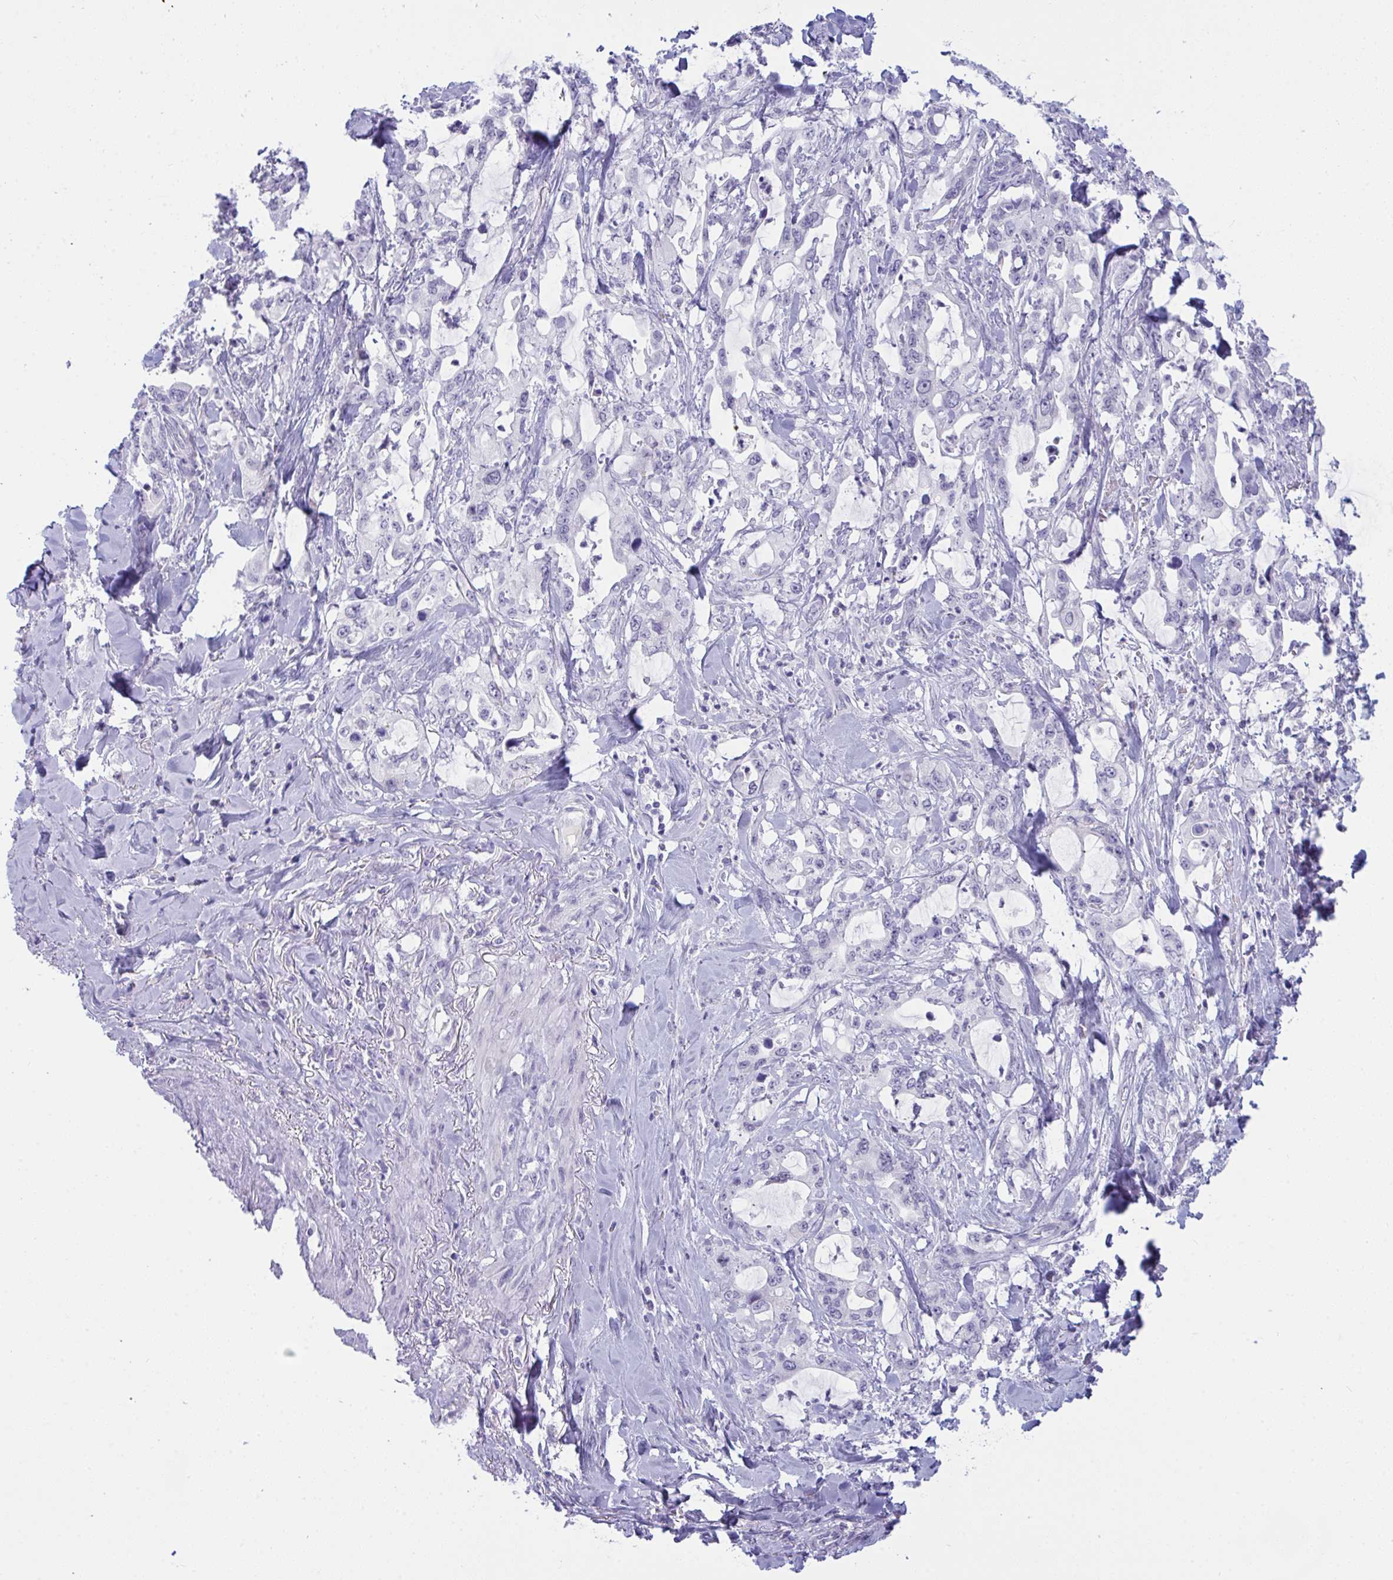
{"staining": {"intensity": "negative", "quantity": "none", "location": "none"}, "tissue": "pancreatic cancer", "cell_type": "Tumor cells", "image_type": "cancer", "snomed": [{"axis": "morphology", "description": "Adenocarcinoma, NOS"}, {"axis": "topography", "description": "Pancreas"}], "caption": "IHC of pancreatic adenocarcinoma demonstrates no expression in tumor cells.", "gene": "PRDM9", "patient": {"sex": "female", "age": 61}}